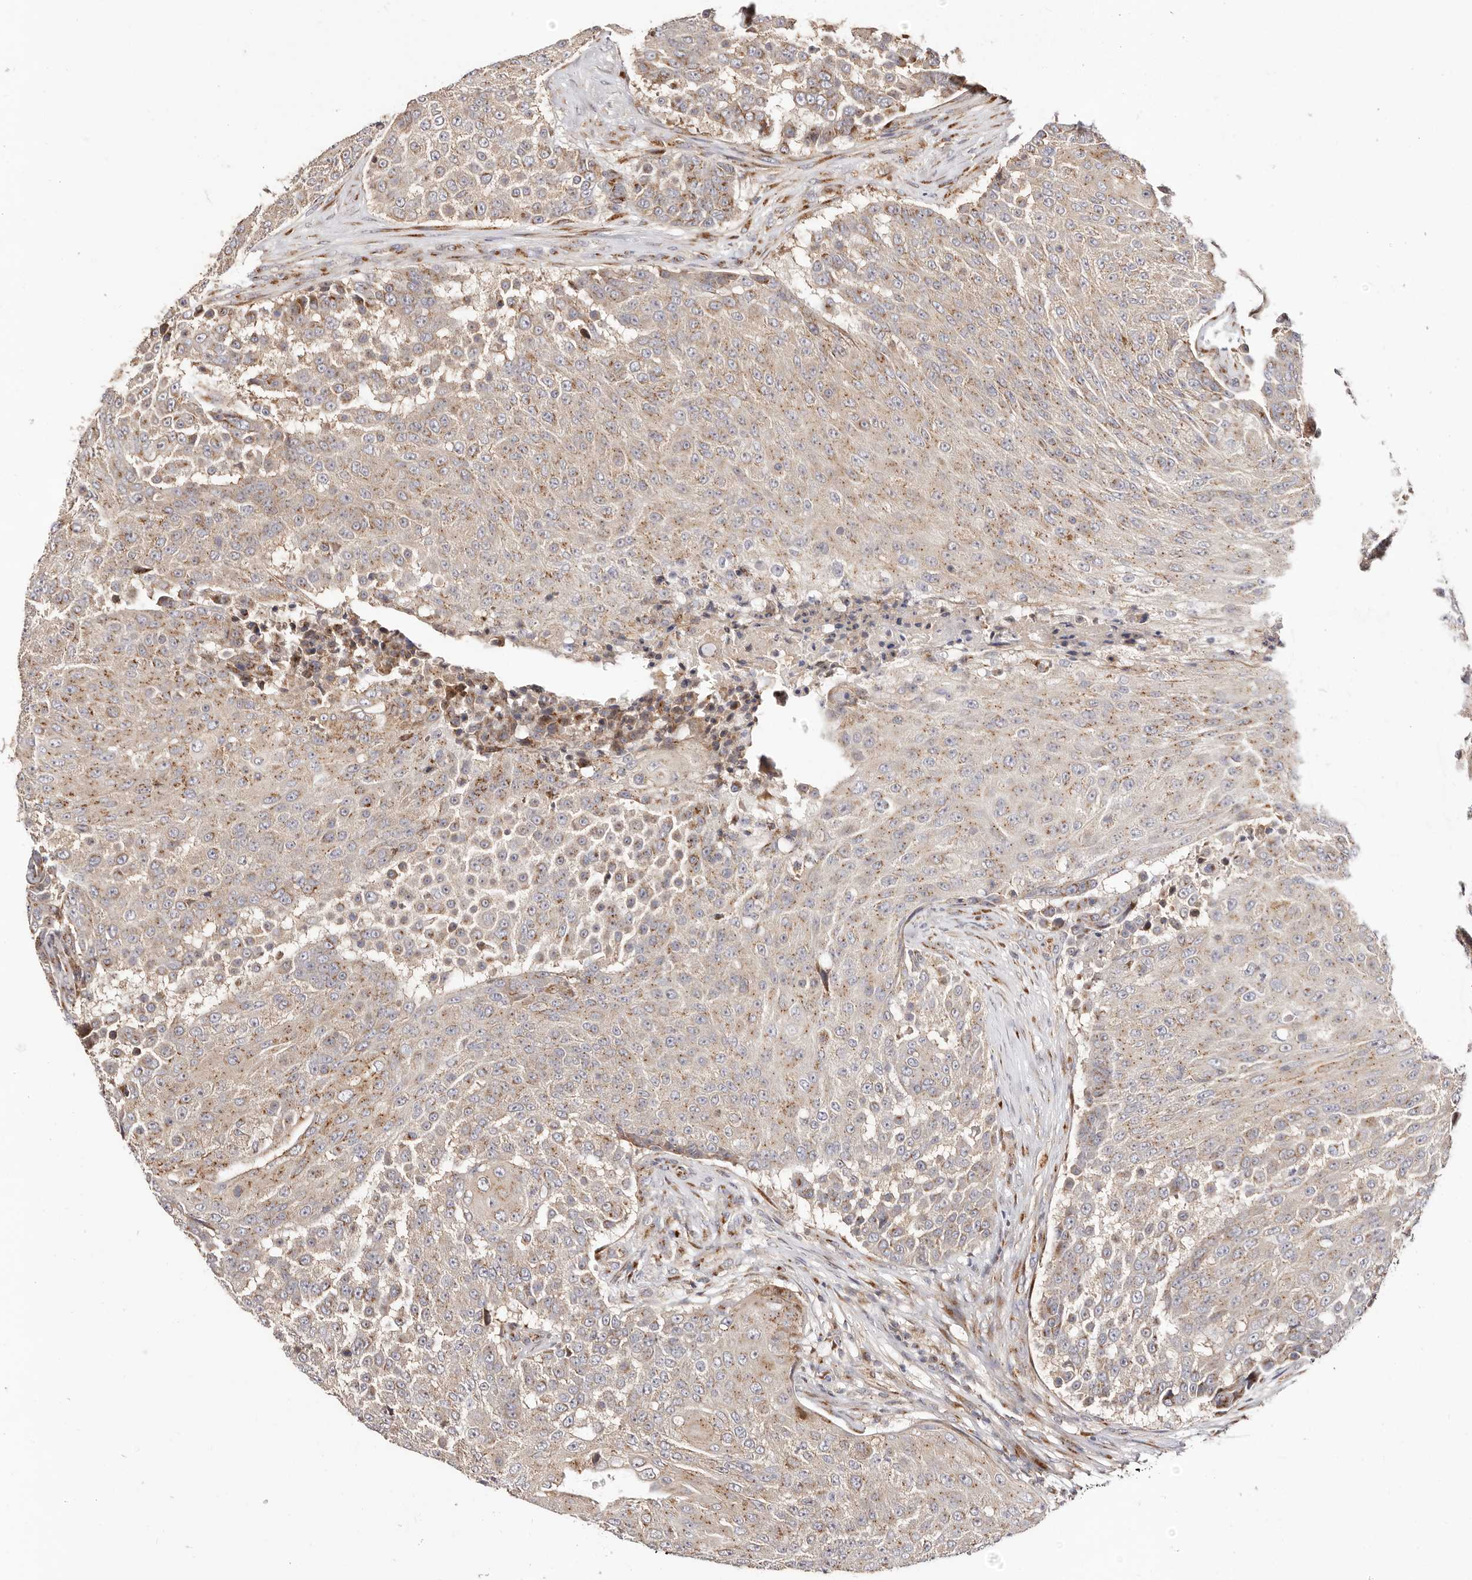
{"staining": {"intensity": "moderate", "quantity": "25%-75%", "location": "cytoplasmic/membranous"}, "tissue": "urothelial cancer", "cell_type": "Tumor cells", "image_type": "cancer", "snomed": [{"axis": "morphology", "description": "Urothelial carcinoma, High grade"}, {"axis": "topography", "description": "Urinary bladder"}], "caption": "Urothelial cancer was stained to show a protein in brown. There is medium levels of moderate cytoplasmic/membranous staining in approximately 25%-75% of tumor cells. The staining was performed using DAB (3,3'-diaminobenzidine) to visualize the protein expression in brown, while the nuclei were stained in blue with hematoxylin (Magnification: 20x).", "gene": "MAPK6", "patient": {"sex": "female", "age": 63}}